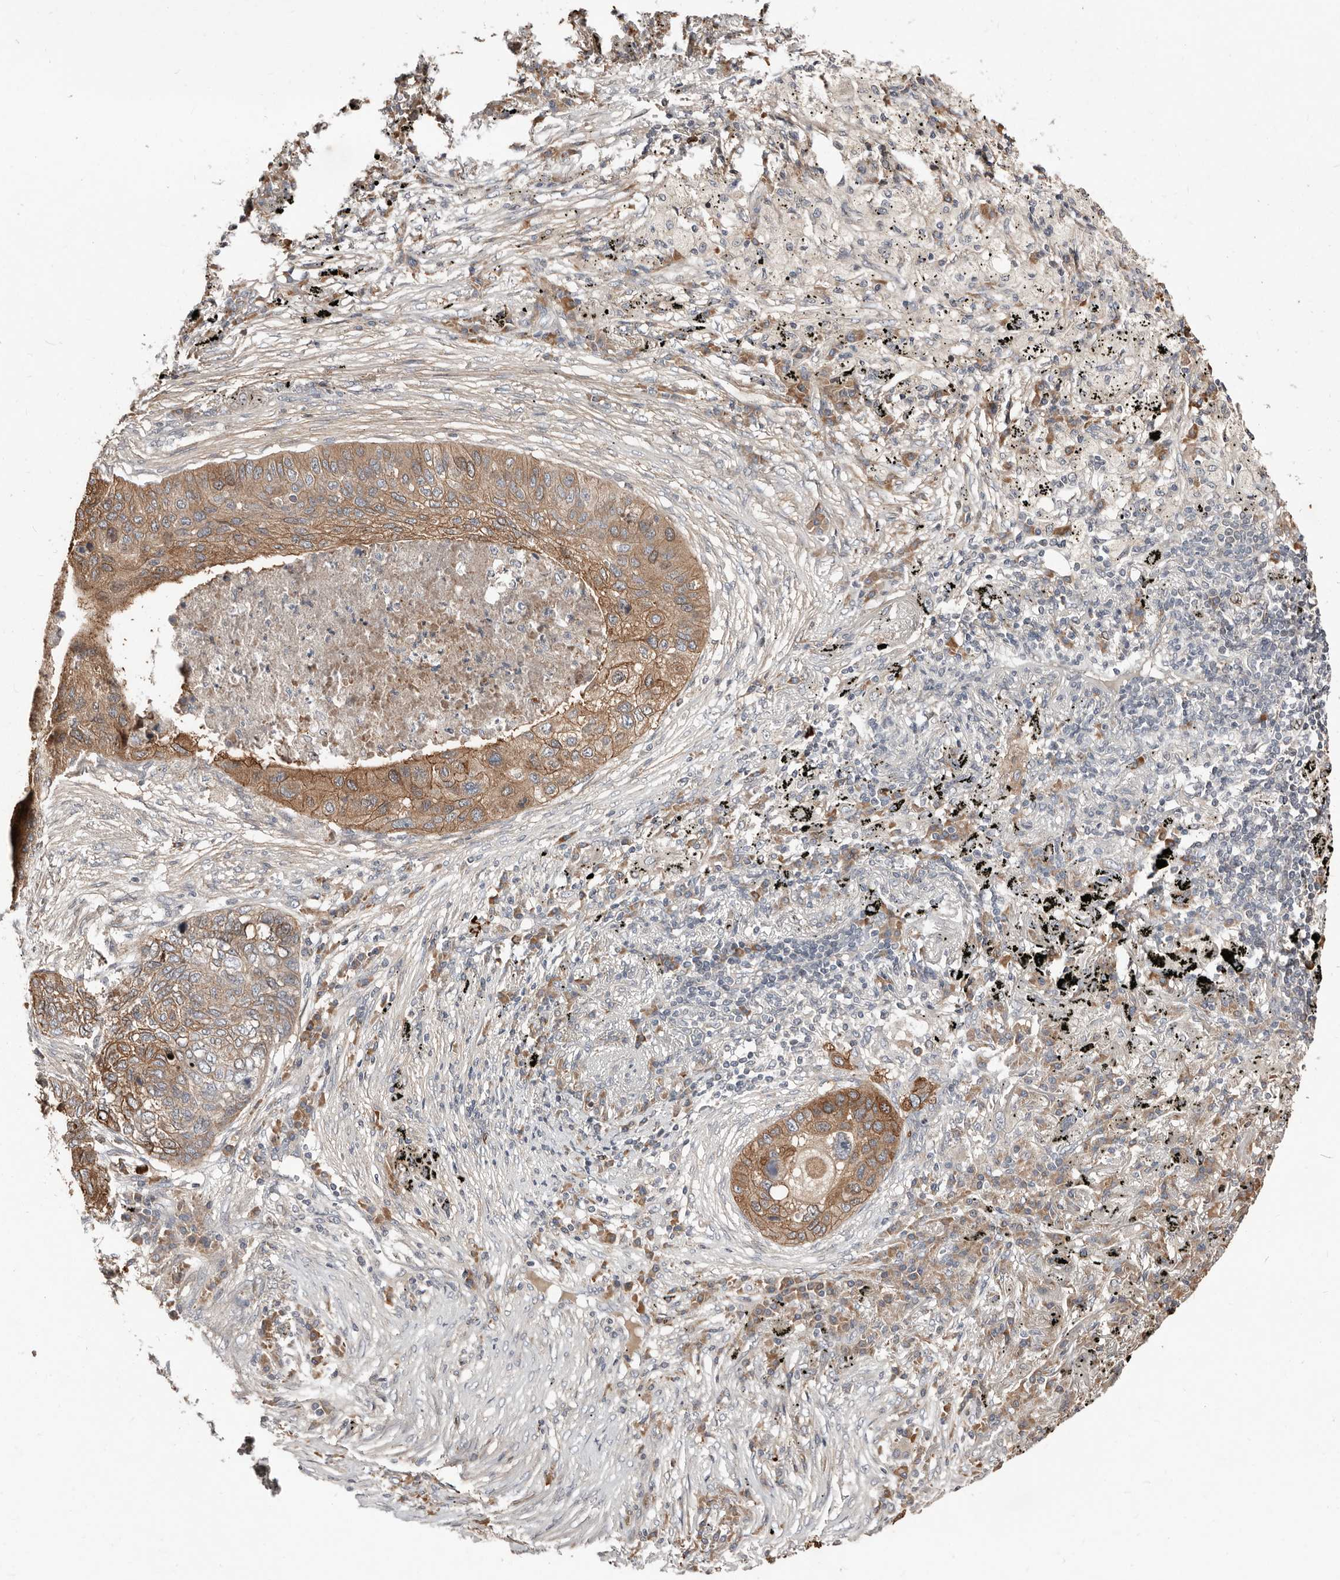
{"staining": {"intensity": "moderate", "quantity": ">75%", "location": "cytoplasmic/membranous,nuclear"}, "tissue": "lung cancer", "cell_type": "Tumor cells", "image_type": "cancer", "snomed": [{"axis": "morphology", "description": "Squamous cell carcinoma, NOS"}, {"axis": "topography", "description": "Lung"}], "caption": "Lung cancer stained for a protein shows moderate cytoplasmic/membranous and nuclear positivity in tumor cells.", "gene": "SMYD4", "patient": {"sex": "female", "age": 63}}